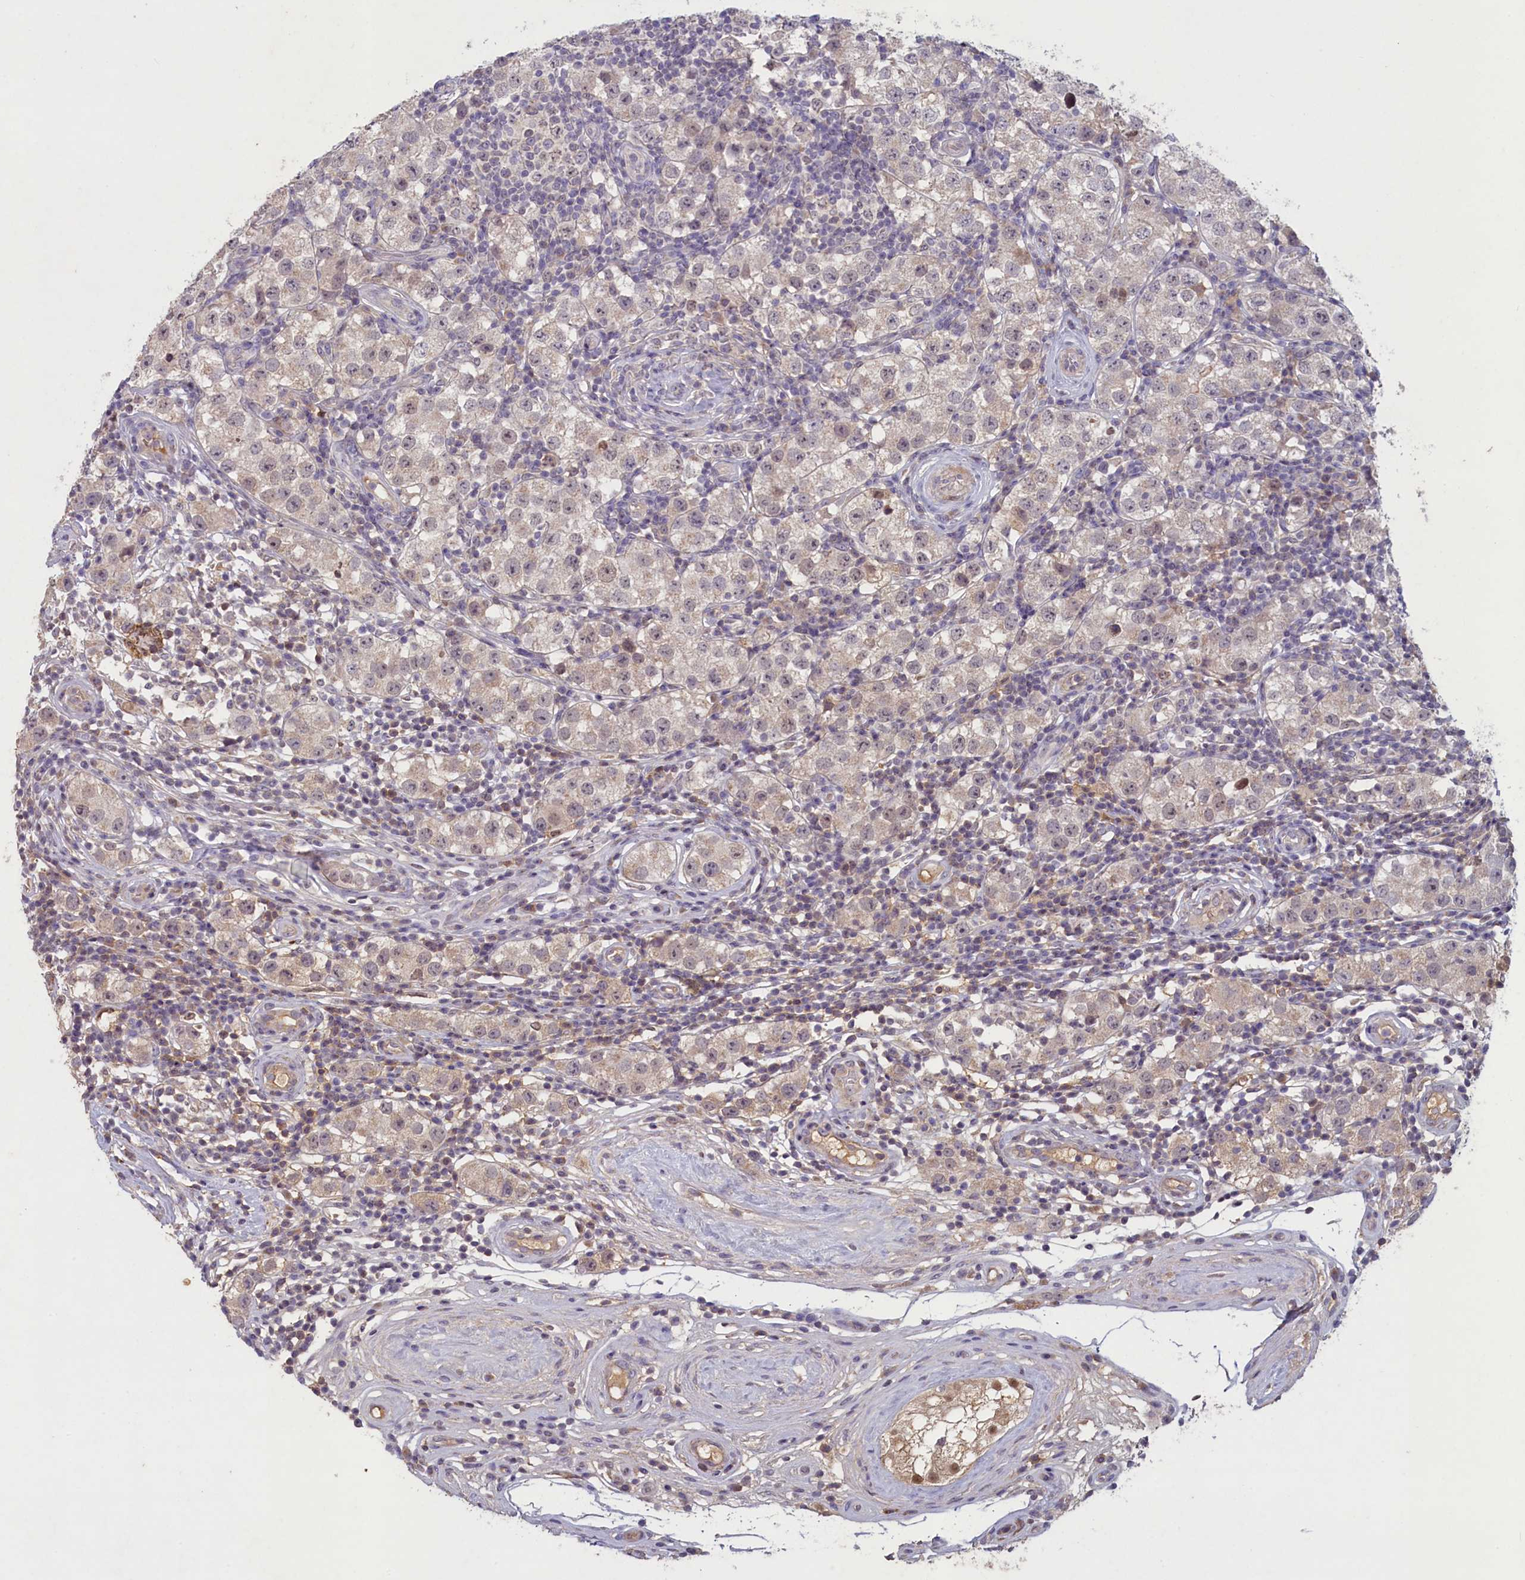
{"staining": {"intensity": "negative", "quantity": "none", "location": "none"}, "tissue": "testis cancer", "cell_type": "Tumor cells", "image_type": "cancer", "snomed": [{"axis": "morphology", "description": "Seminoma, NOS"}, {"axis": "topography", "description": "Testis"}], "caption": "Immunohistochemistry (IHC) photomicrograph of neoplastic tissue: human testis seminoma stained with DAB exhibits no significant protein expression in tumor cells.", "gene": "ATF7IP2", "patient": {"sex": "male", "age": 34}}